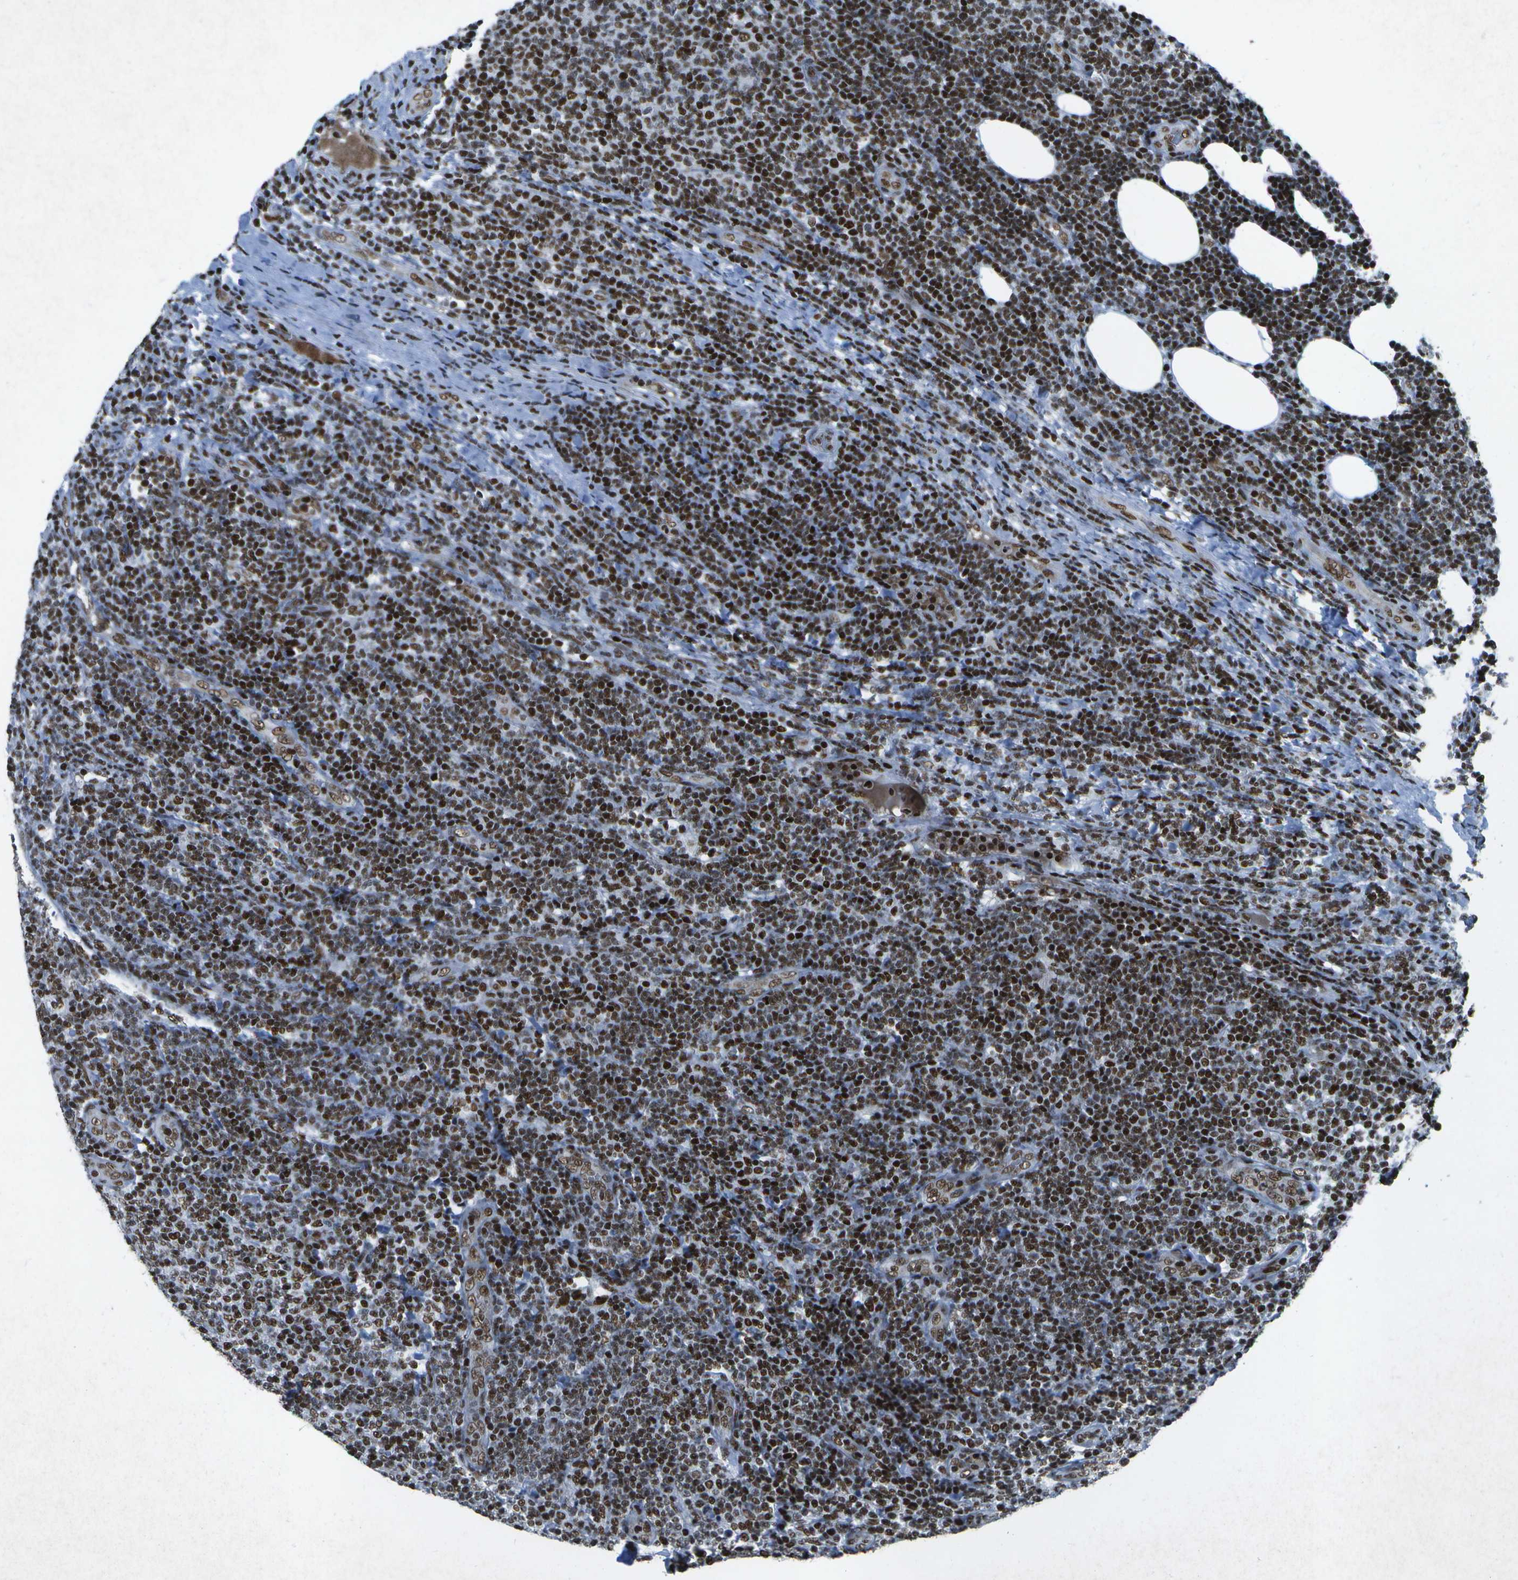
{"staining": {"intensity": "strong", "quantity": ">75%", "location": "nuclear"}, "tissue": "lymphoma", "cell_type": "Tumor cells", "image_type": "cancer", "snomed": [{"axis": "morphology", "description": "Malignant lymphoma, non-Hodgkin's type, Low grade"}, {"axis": "topography", "description": "Lymph node"}], "caption": "Tumor cells exhibit high levels of strong nuclear positivity in about >75% of cells in low-grade malignant lymphoma, non-Hodgkin's type.", "gene": "MTA2", "patient": {"sex": "male", "age": 66}}